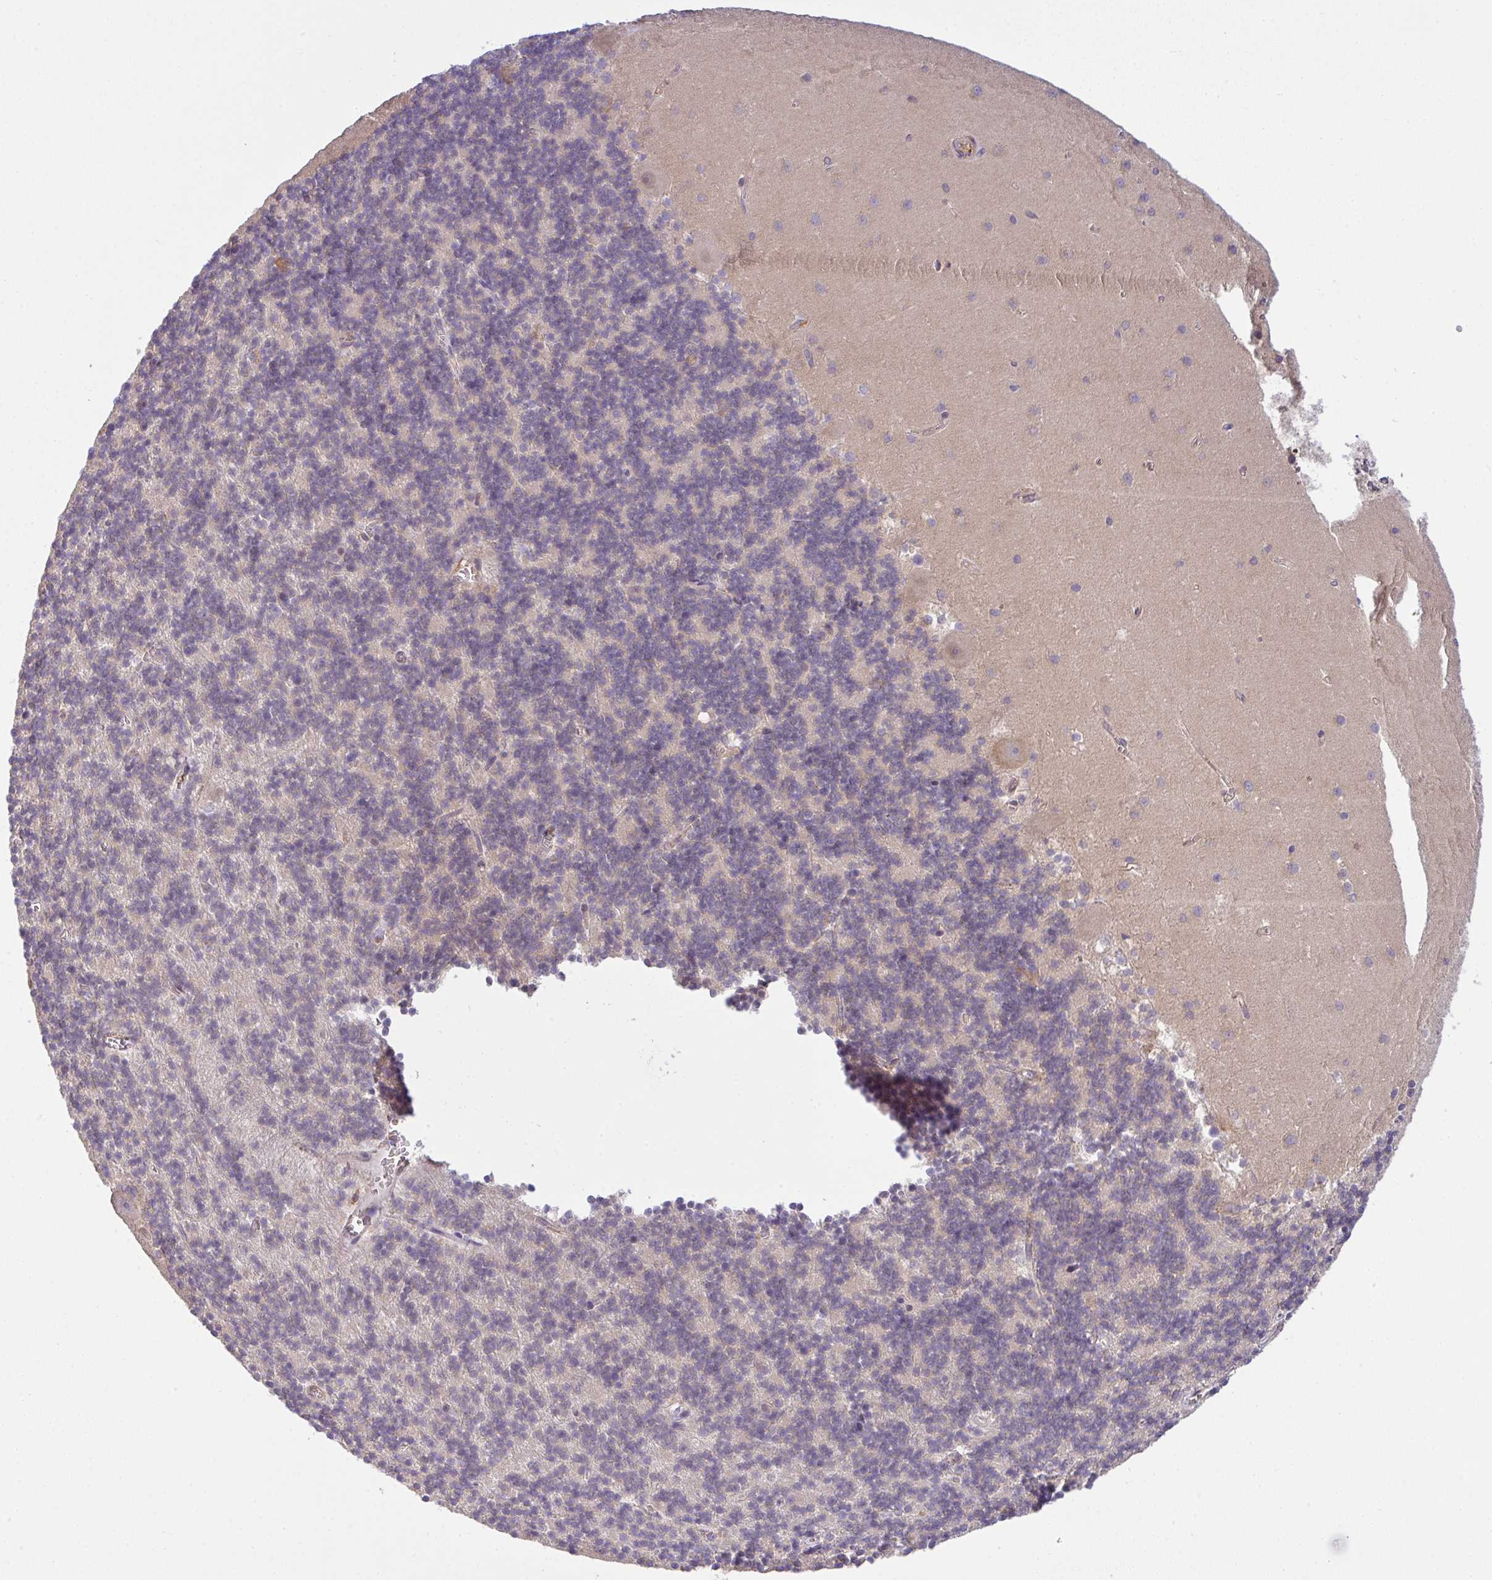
{"staining": {"intensity": "negative", "quantity": "none", "location": "none"}, "tissue": "cerebellum", "cell_type": "Cells in granular layer", "image_type": "normal", "snomed": [{"axis": "morphology", "description": "Normal tissue, NOS"}, {"axis": "topography", "description": "Cerebellum"}], "caption": "Cerebellum stained for a protein using immunohistochemistry shows no expression cells in granular layer.", "gene": "TMEM229A", "patient": {"sex": "male", "age": 54}}